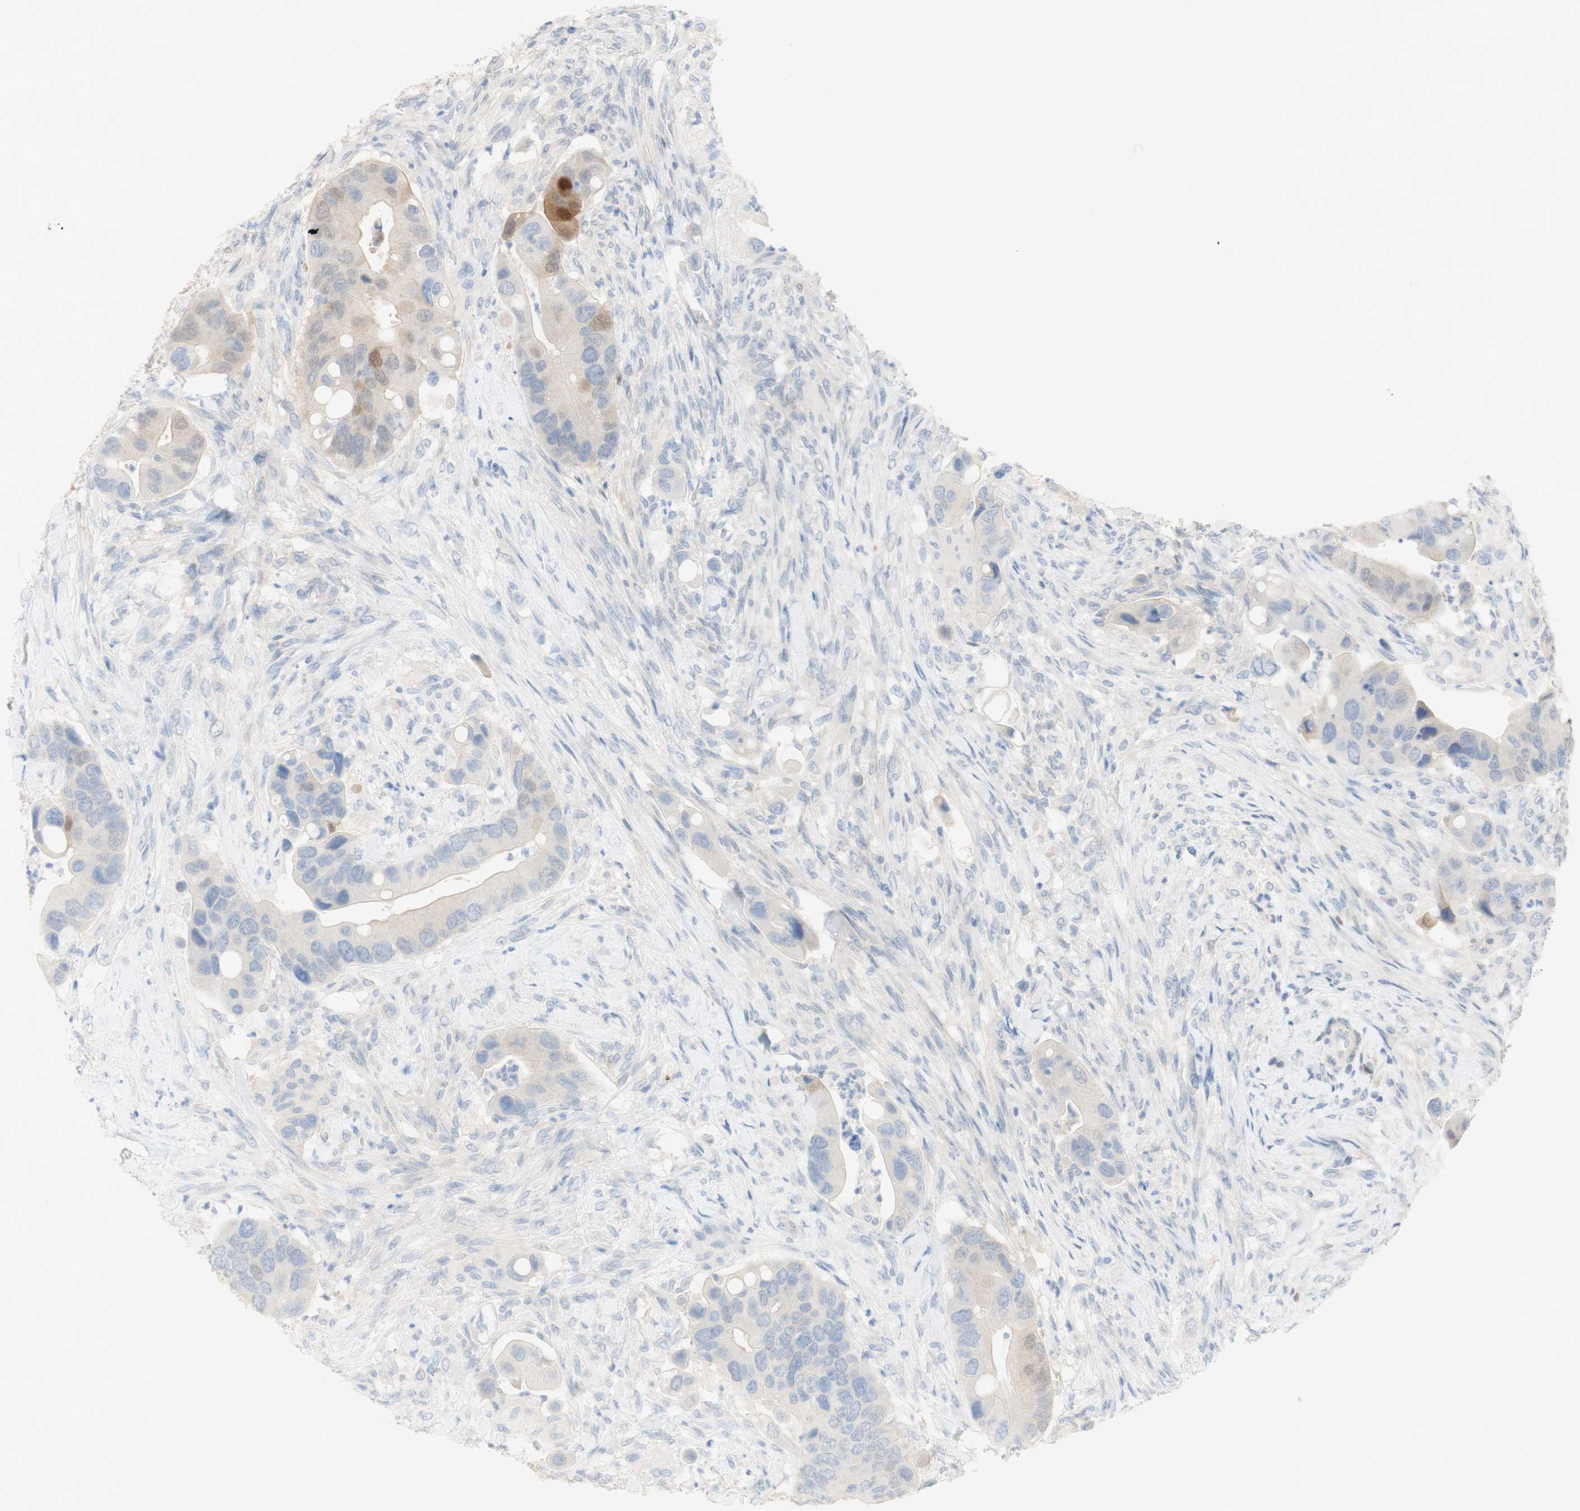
{"staining": {"intensity": "weak", "quantity": ">75%", "location": "cytoplasmic/membranous"}, "tissue": "colorectal cancer", "cell_type": "Tumor cells", "image_type": "cancer", "snomed": [{"axis": "morphology", "description": "Adenocarcinoma, NOS"}, {"axis": "topography", "description": "Rectum"}], "caption": "The micrograph displays staining of colorectal cancer, revealing weak cytoplasmic/membranous protein expression (brown color) within tumor cells.", "gene": "SELENBP1", "patient": {"sex": "female", "age": 57}}